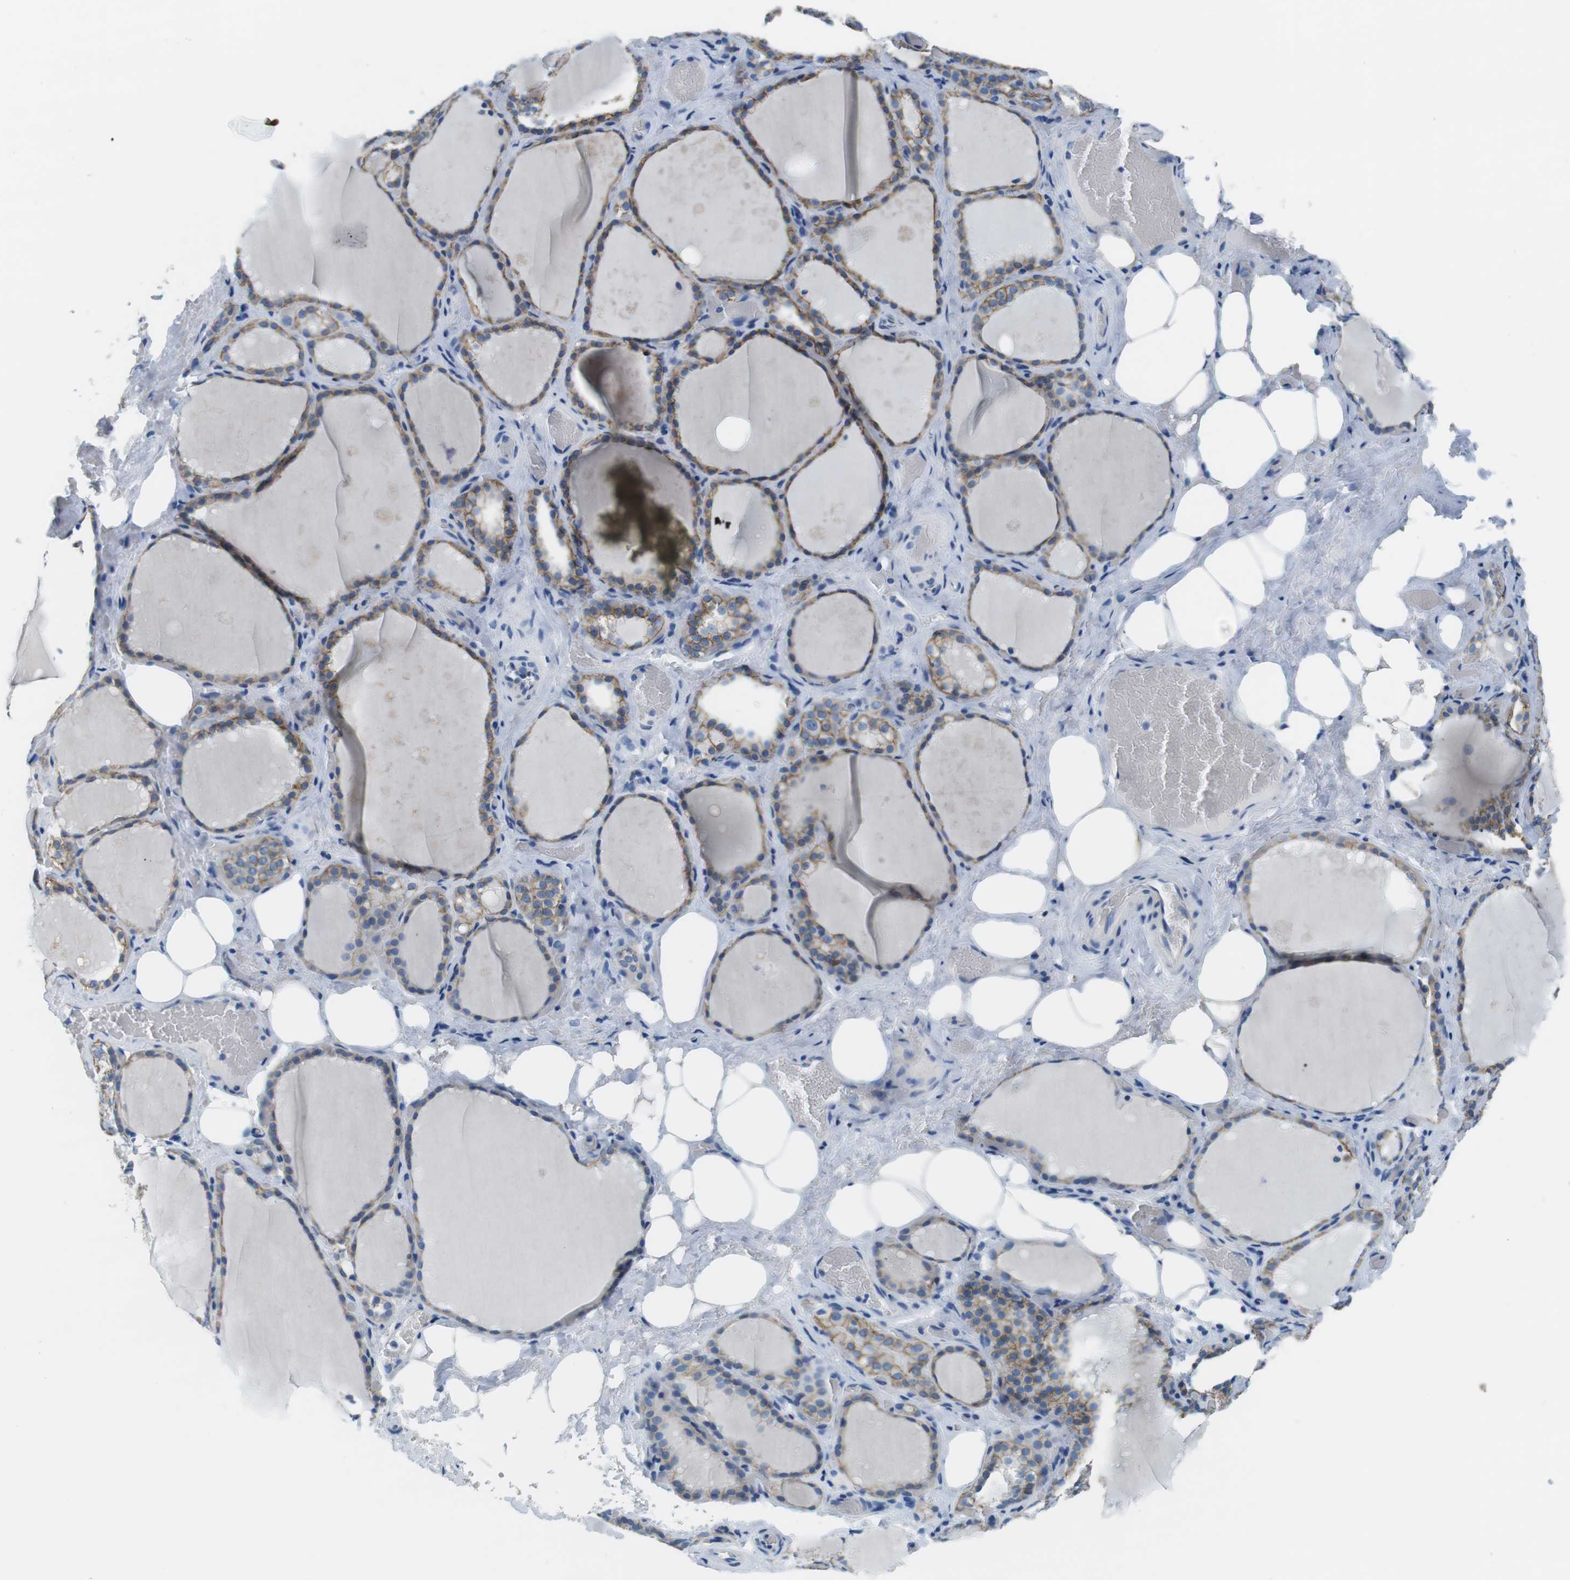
{"staining": {"intensity": "moderate", "quantity": ">75%", "location": "cytoplasmic/membranous"}, "tissue": "thyroid gland", "cell_type": "Glandular cells", "image_type": "normal", "snomed": [{"axis": "morphology", "description": "Normal tissue, NOS"}, {"axis": "topography", "description": "Thyroid gland"}], "caption": "Protein expression analysis of benign thyroid gland reveals moderate cytoplasmic/membranous positivity in approximately >75% of glandular cells.", "gene": "SLC6A6", "patient": {"sex": "male", "age": 61}}